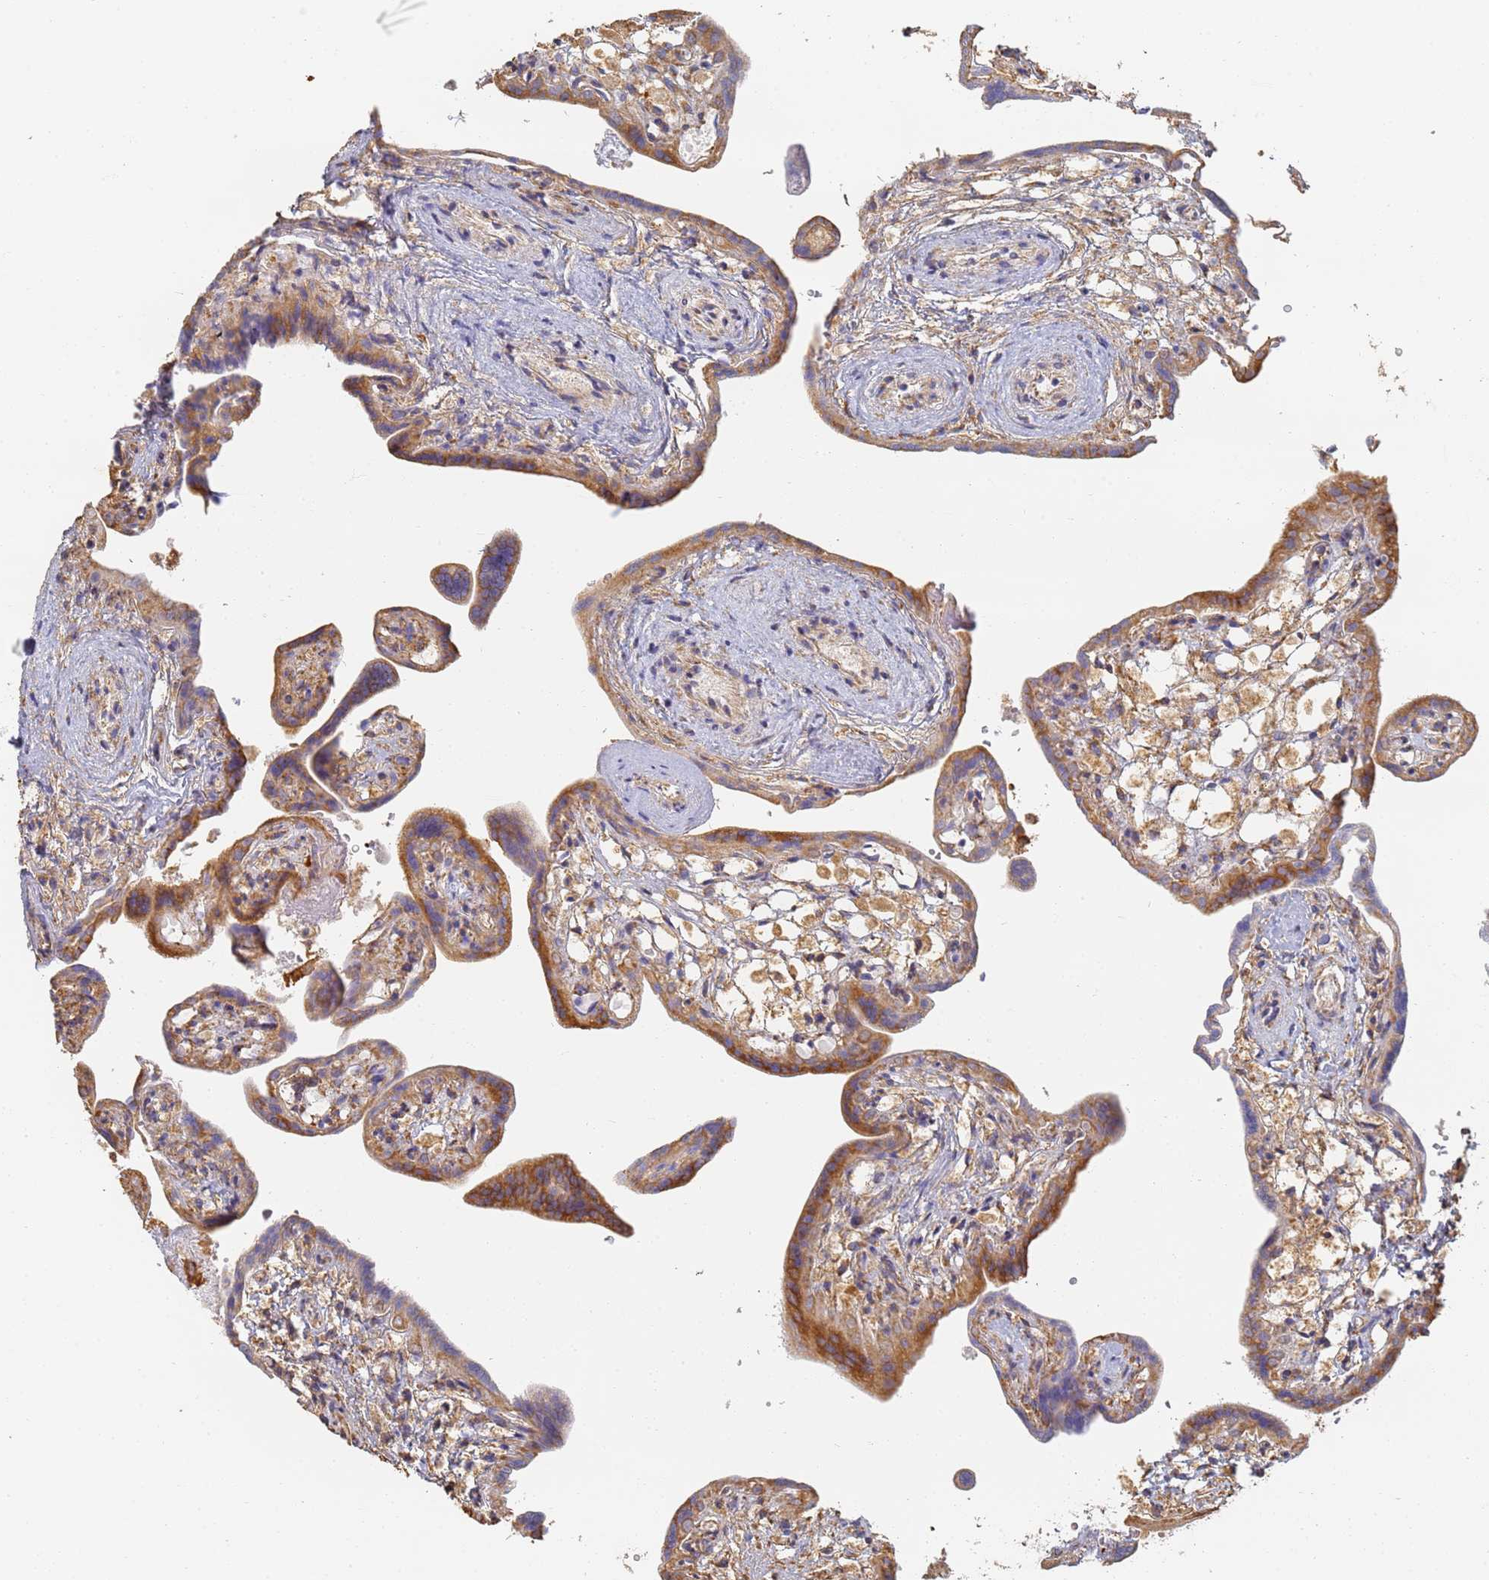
{"staining": {"intensity": "moderate", "quantity": ">75%", "location": "cytoplasmic/membranous"}, "tissue": "placenta", "cell_type": "Decidual cells", "image_type": "normal", "snomed": [{"axis": "morphology", "description": "Normal tissue, NOS"}, {"axis": "topography", "description": "Placenta"}], "caption": "Moderate cytoplasmic/membranous expression for a protein is present in approximately >75% of decidual cells of unremarkable placenta using immunohistochemistry.", "gene": "BIN2", "patient": {"sex": "female", "age": 37}}